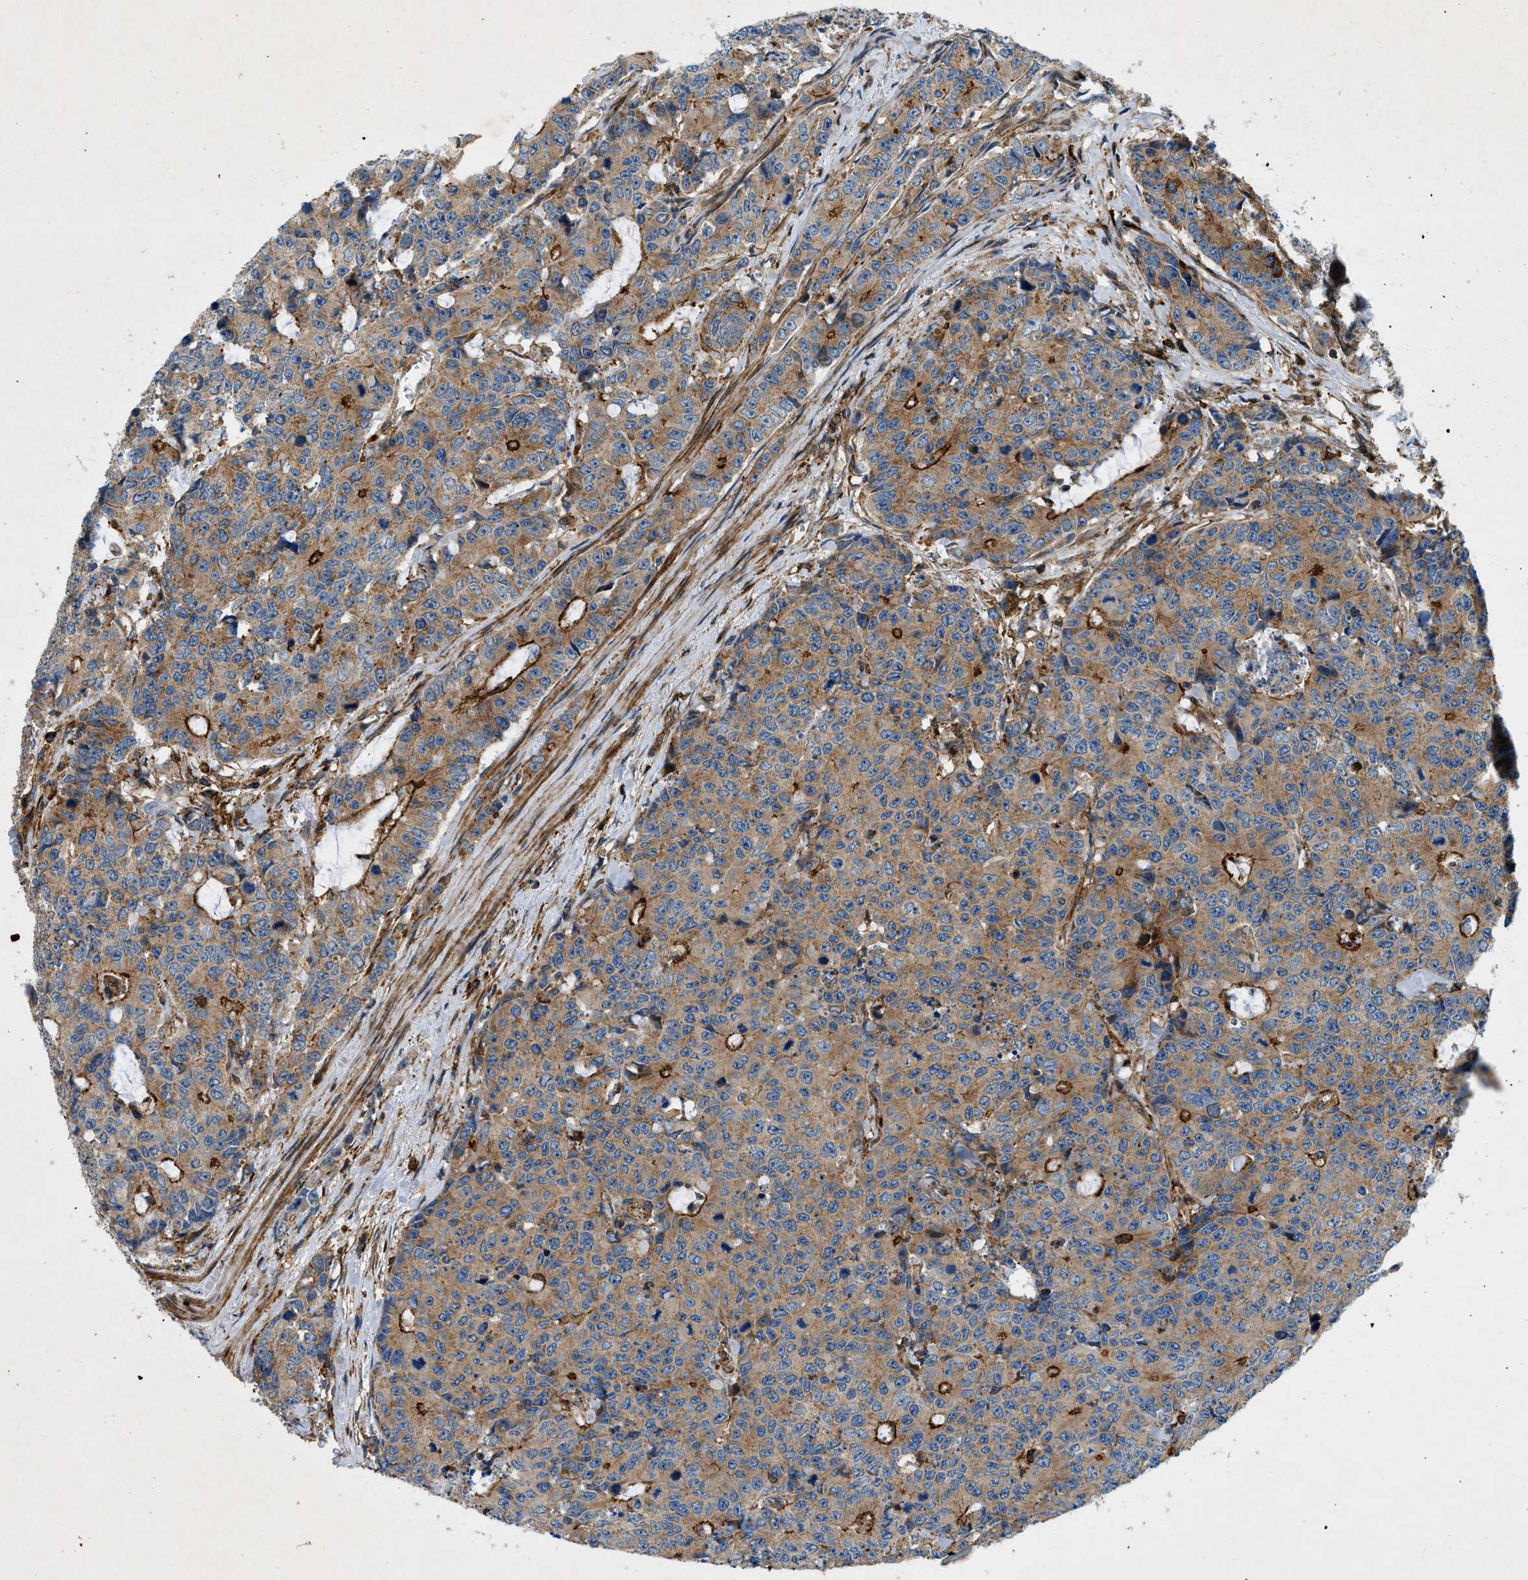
{"staining": {"intensity": "moderate", "quantity": ">75%", "location": "cytoplasmic/membranous"}, "tissue": "colorectal cancer", "cell_type": "Tumor cells", "image_type": "cancer", "snomed": [{"axis": "morphology", "description": "Adenocarcinoma, NOS"}, {"axis": "topography", "description": "Colon"}], "caption": "Human adenocarcinoma (colorectal) stained for a protein (brown) displays moderate cytoplasmic/membranous positive positivity in about >75% of tumor cells.", "gene": "DHODH", "patient": {"sex": "female", "age": 86}}